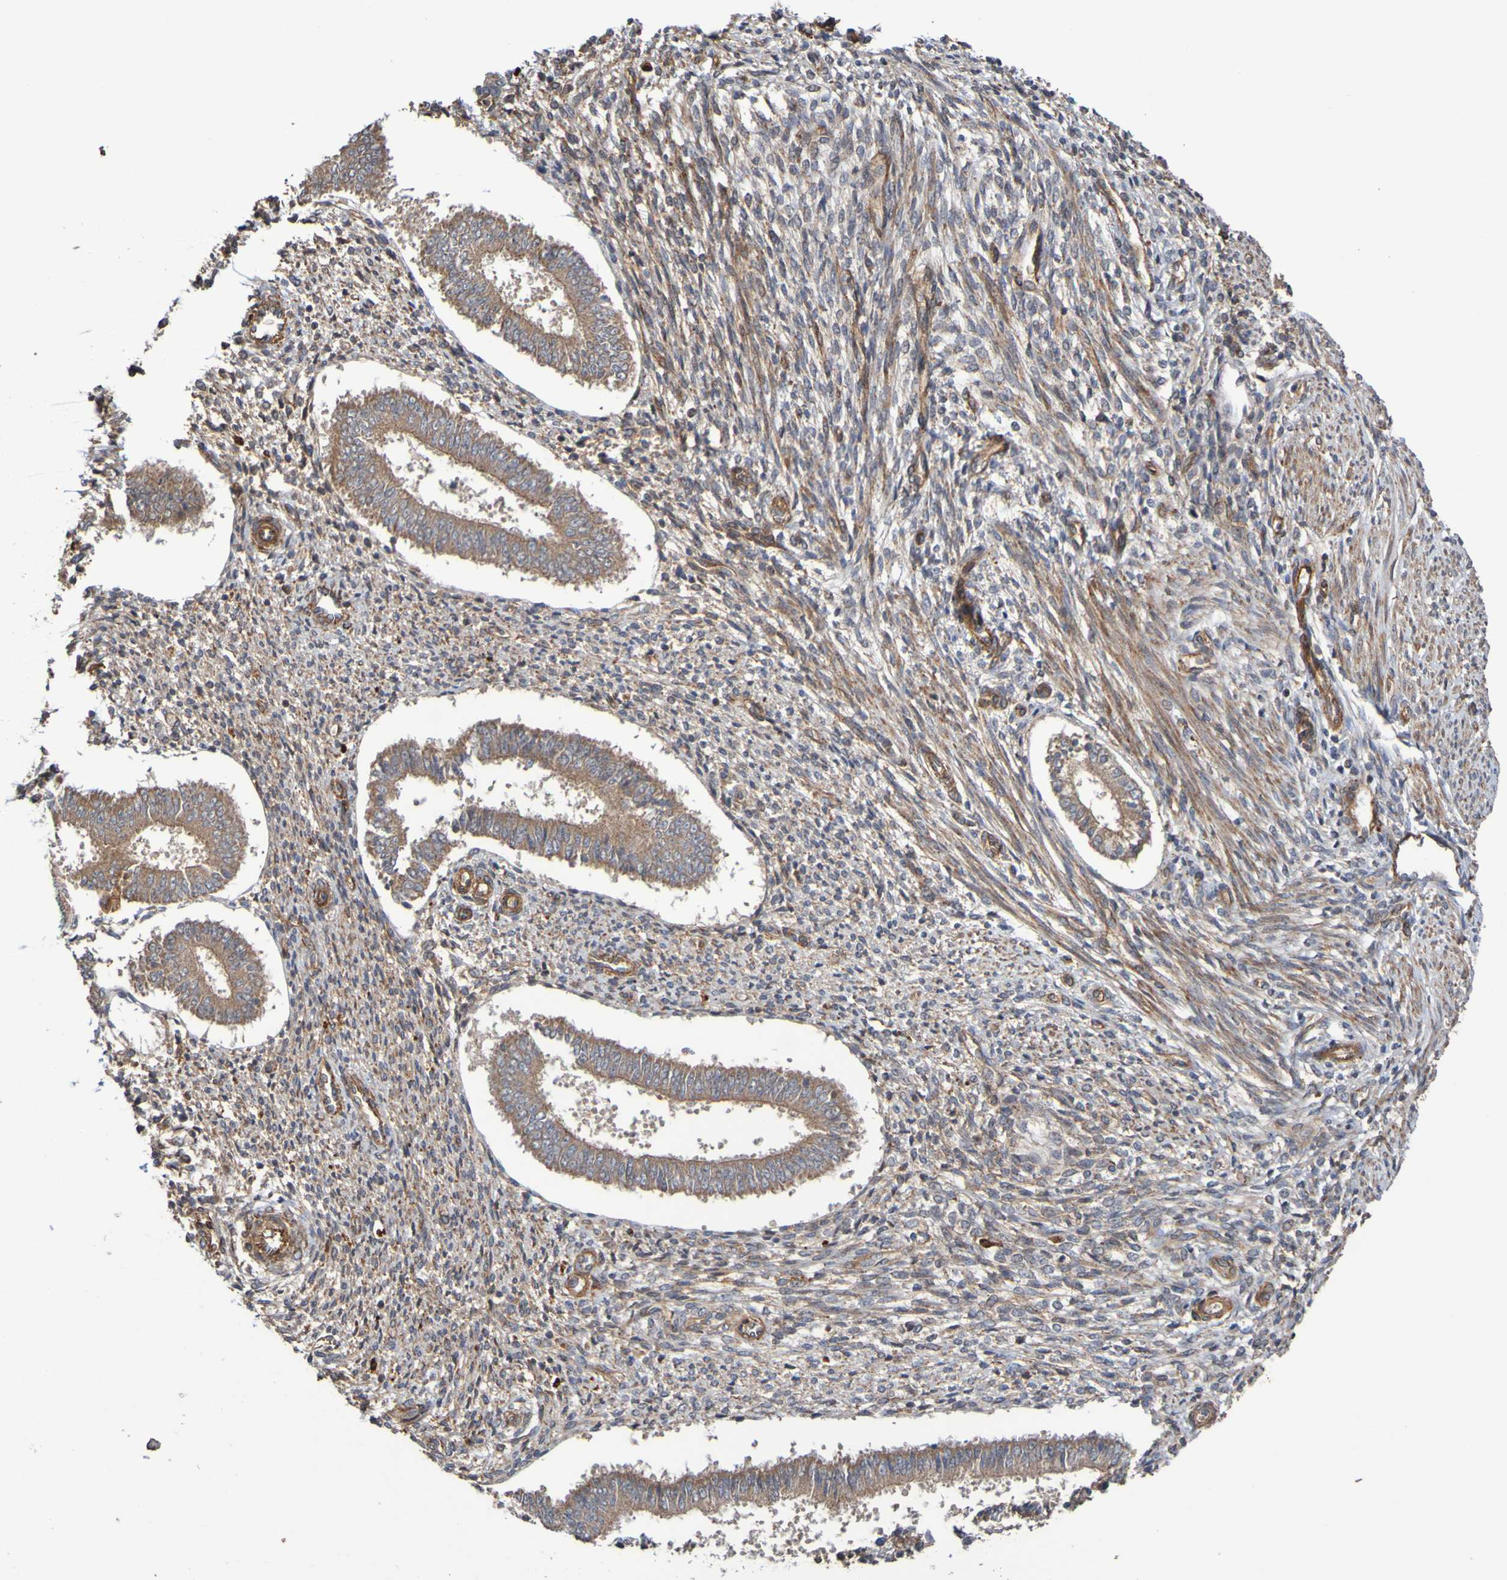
{"staining": {"intensity": "weak", "quantity": ">75%", "location": "cytoplasmic/membranous"}, "tissue": "endometrium", "cell_type": "Cells in endometrial stroma", "image_type": "normal", "snomed": [{"axis": "morphology", "description": "Normal tissue, NOS"}, {"axis": "topography", "description": "Endometrium"}], "caption": "A histopathology image of human endometrium stained for a protein exhibits weak cytoplasmic/membranous brown staining in cells in endometrial stroma.", "gene": "UCN", "patient": {"sex": "female", "age": 35}}